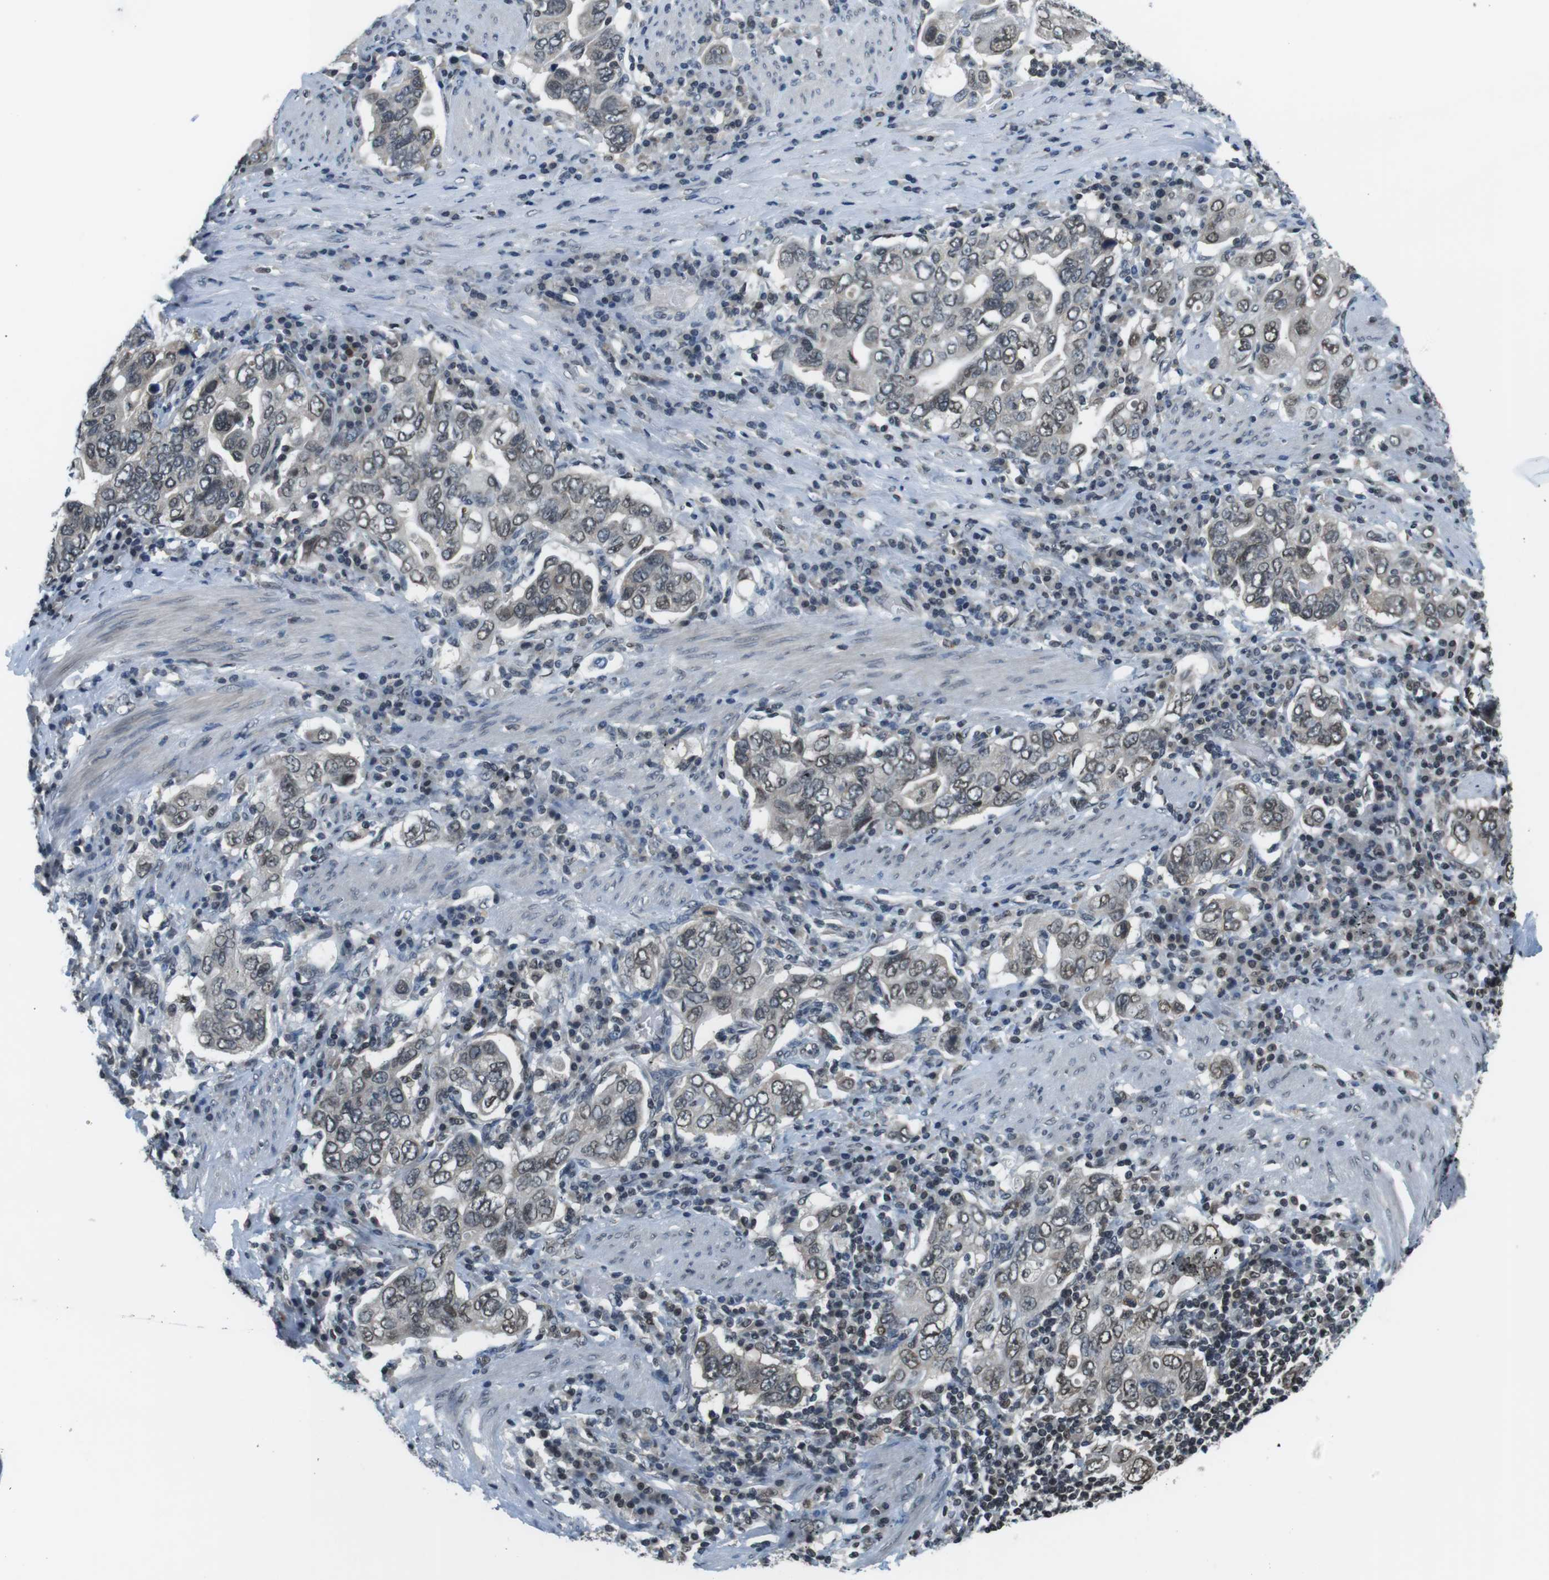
{"staining": {"intensity": "weak", "quantity": ">75%", "location": "nuclear"}, "tissue": "stomach cancer", "cell_type": "Tumor cells", "image_type": "cancer", "snomed": [{"axis": "morphology", "description": "Adenocarcinoma, NOS"}, {"axis": "topography", "description": "Stomach, upper"}], "caption": "Weak nuclear expression for a protein is appreciated in approximately >75% of tumor cells of stomach cancer using immunohistochemistry.", "gene": "NEK4", "patient": {"sex": "male", "age": 62}}